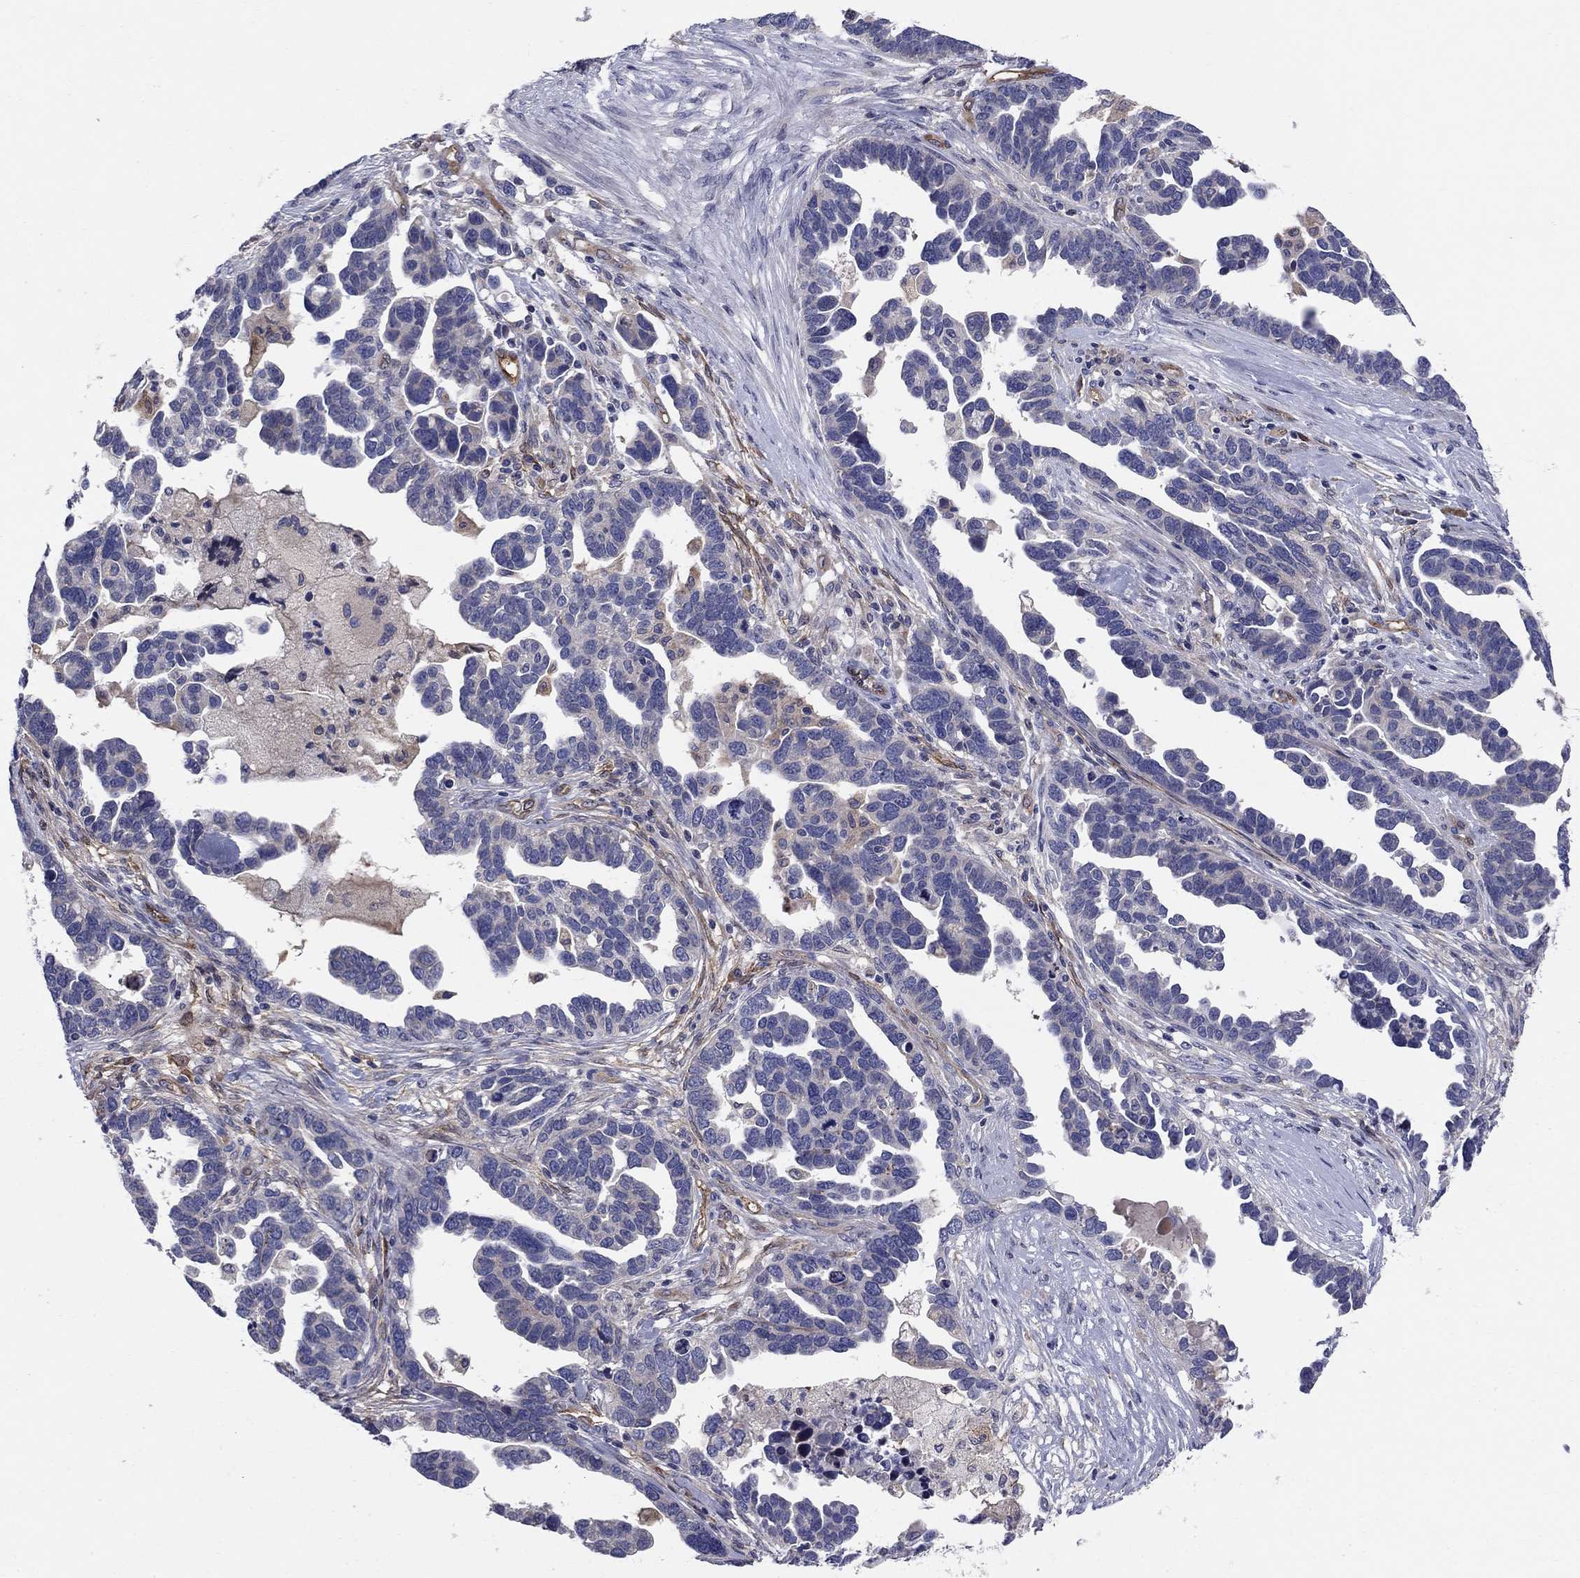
{"staining": {"intensity": "moderate", "quantity": "<25%", "location": "cytoplasmic/membranous"}, "tissue": "ovarian cancer", "cell_type": "Tumor cells", "image_type": "cancer", "snomed": [{"axis": "morphology", "description": "Cystadenocarcinoma, serous, NOS"}, {"axis": "topography", "description": "Ovary"}], "caption": "Ovarian cancer (serous cystadenocarcinoma) stained with DAB IHC exhibits low levels of moderate cytoplasmic/membranous staining in approximately <25% of tumor cells. (DAB IHC with brightfield microscopy, high magnification).", "gene": "EMP2", "patient": {"sex": "female", "age": 54}}